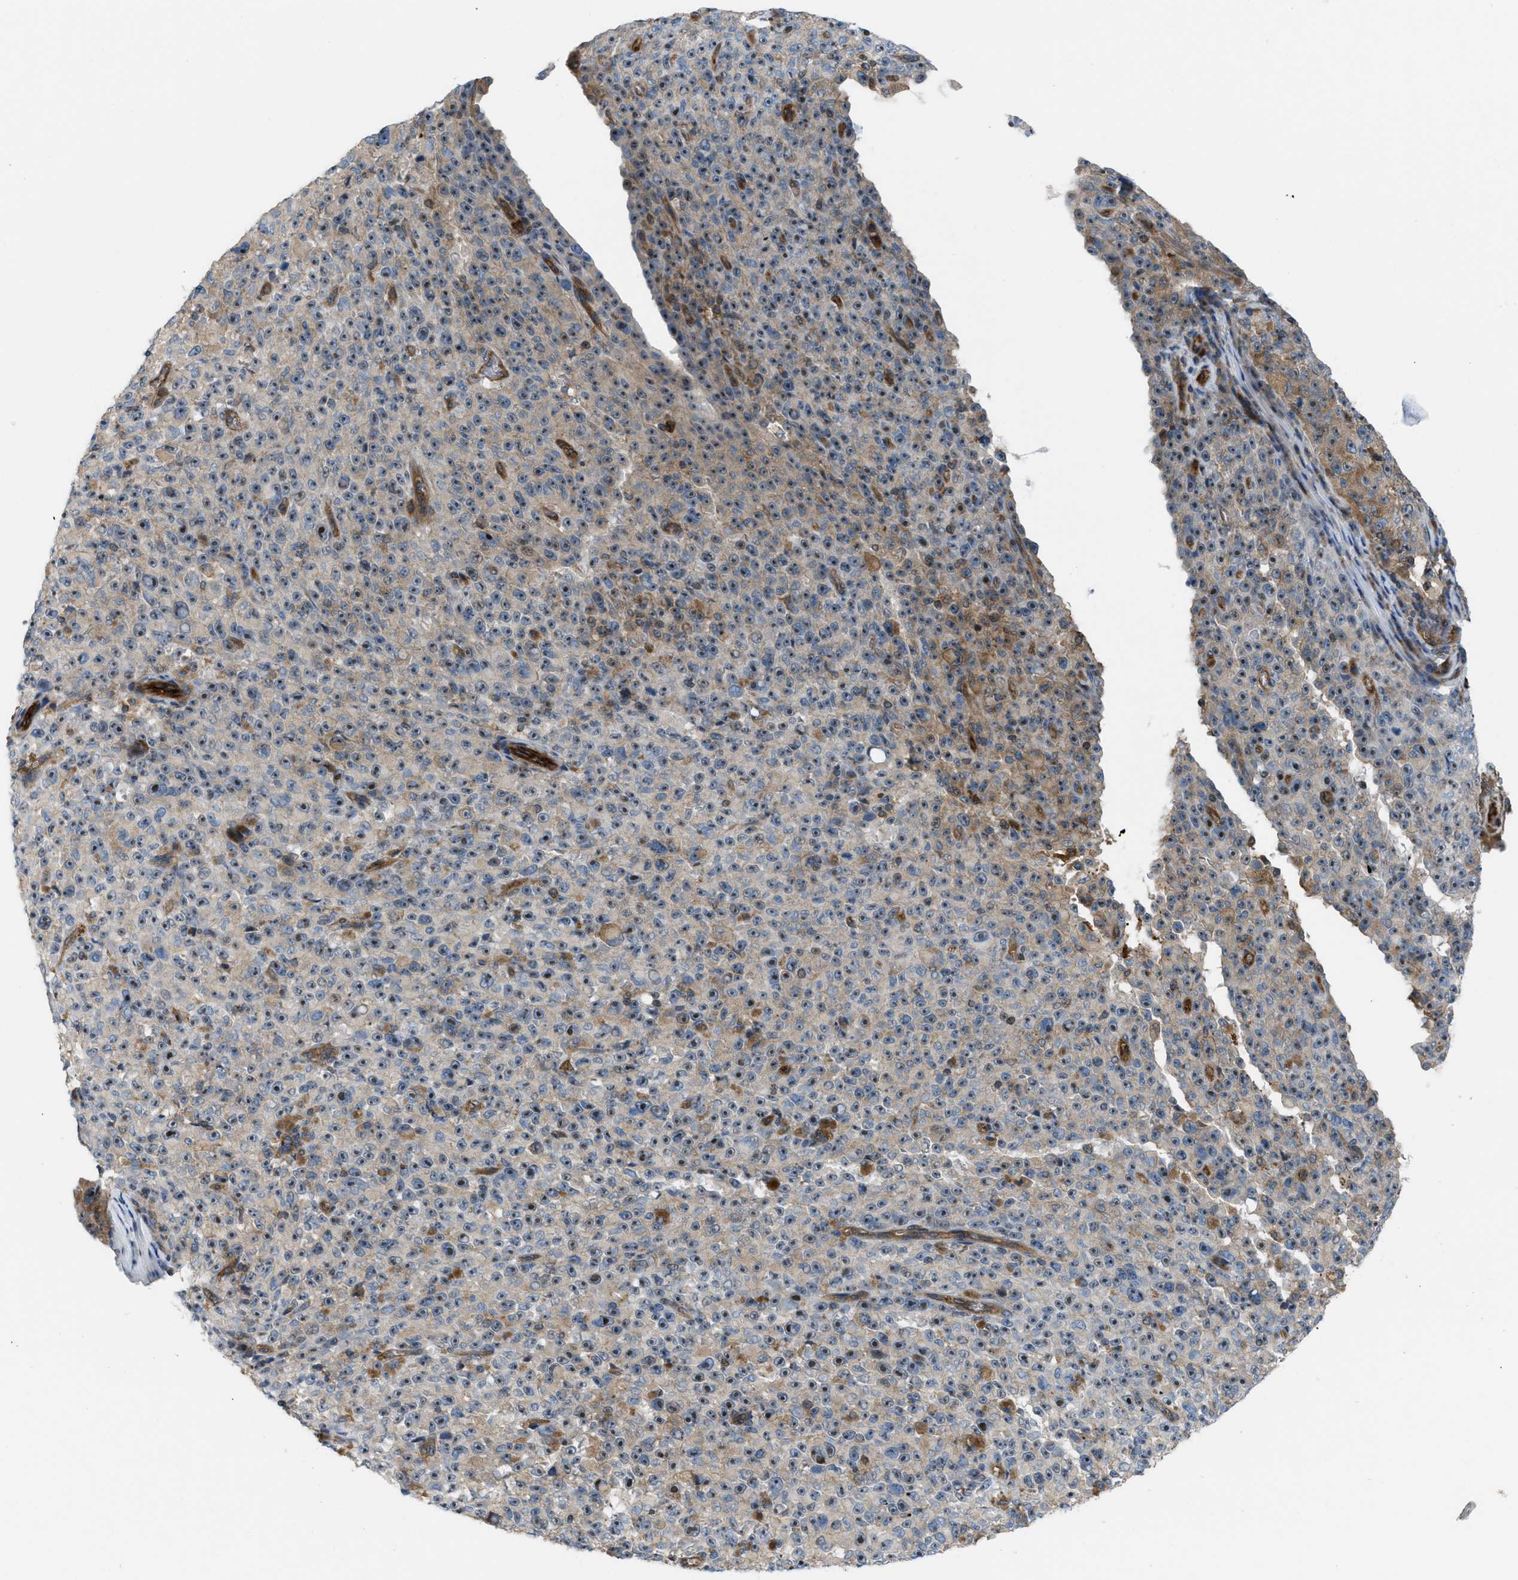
{"staining": {"intensity": "moderate", "quantity": ">75%", "location": "cytoplasmic/membranous,nuclear"}, "tissue": "melanoma", "cell_type": "Tumor cells", "image_type": "cancer", "snomed": [{"axis": "morphology", "description": "Malignant melanoma, NOS"}, {"axis": "topography", "description": "Skin"}], "caption": "Moderate cytoplasmic/membranous and nuclear positivity is identified in approximately >75% of tumor cells in melanoma. (IHC, brightfield microscopy, high magnification).", "gene": "ATP2A3", "patient": {"sex": "female", "age": 82}}